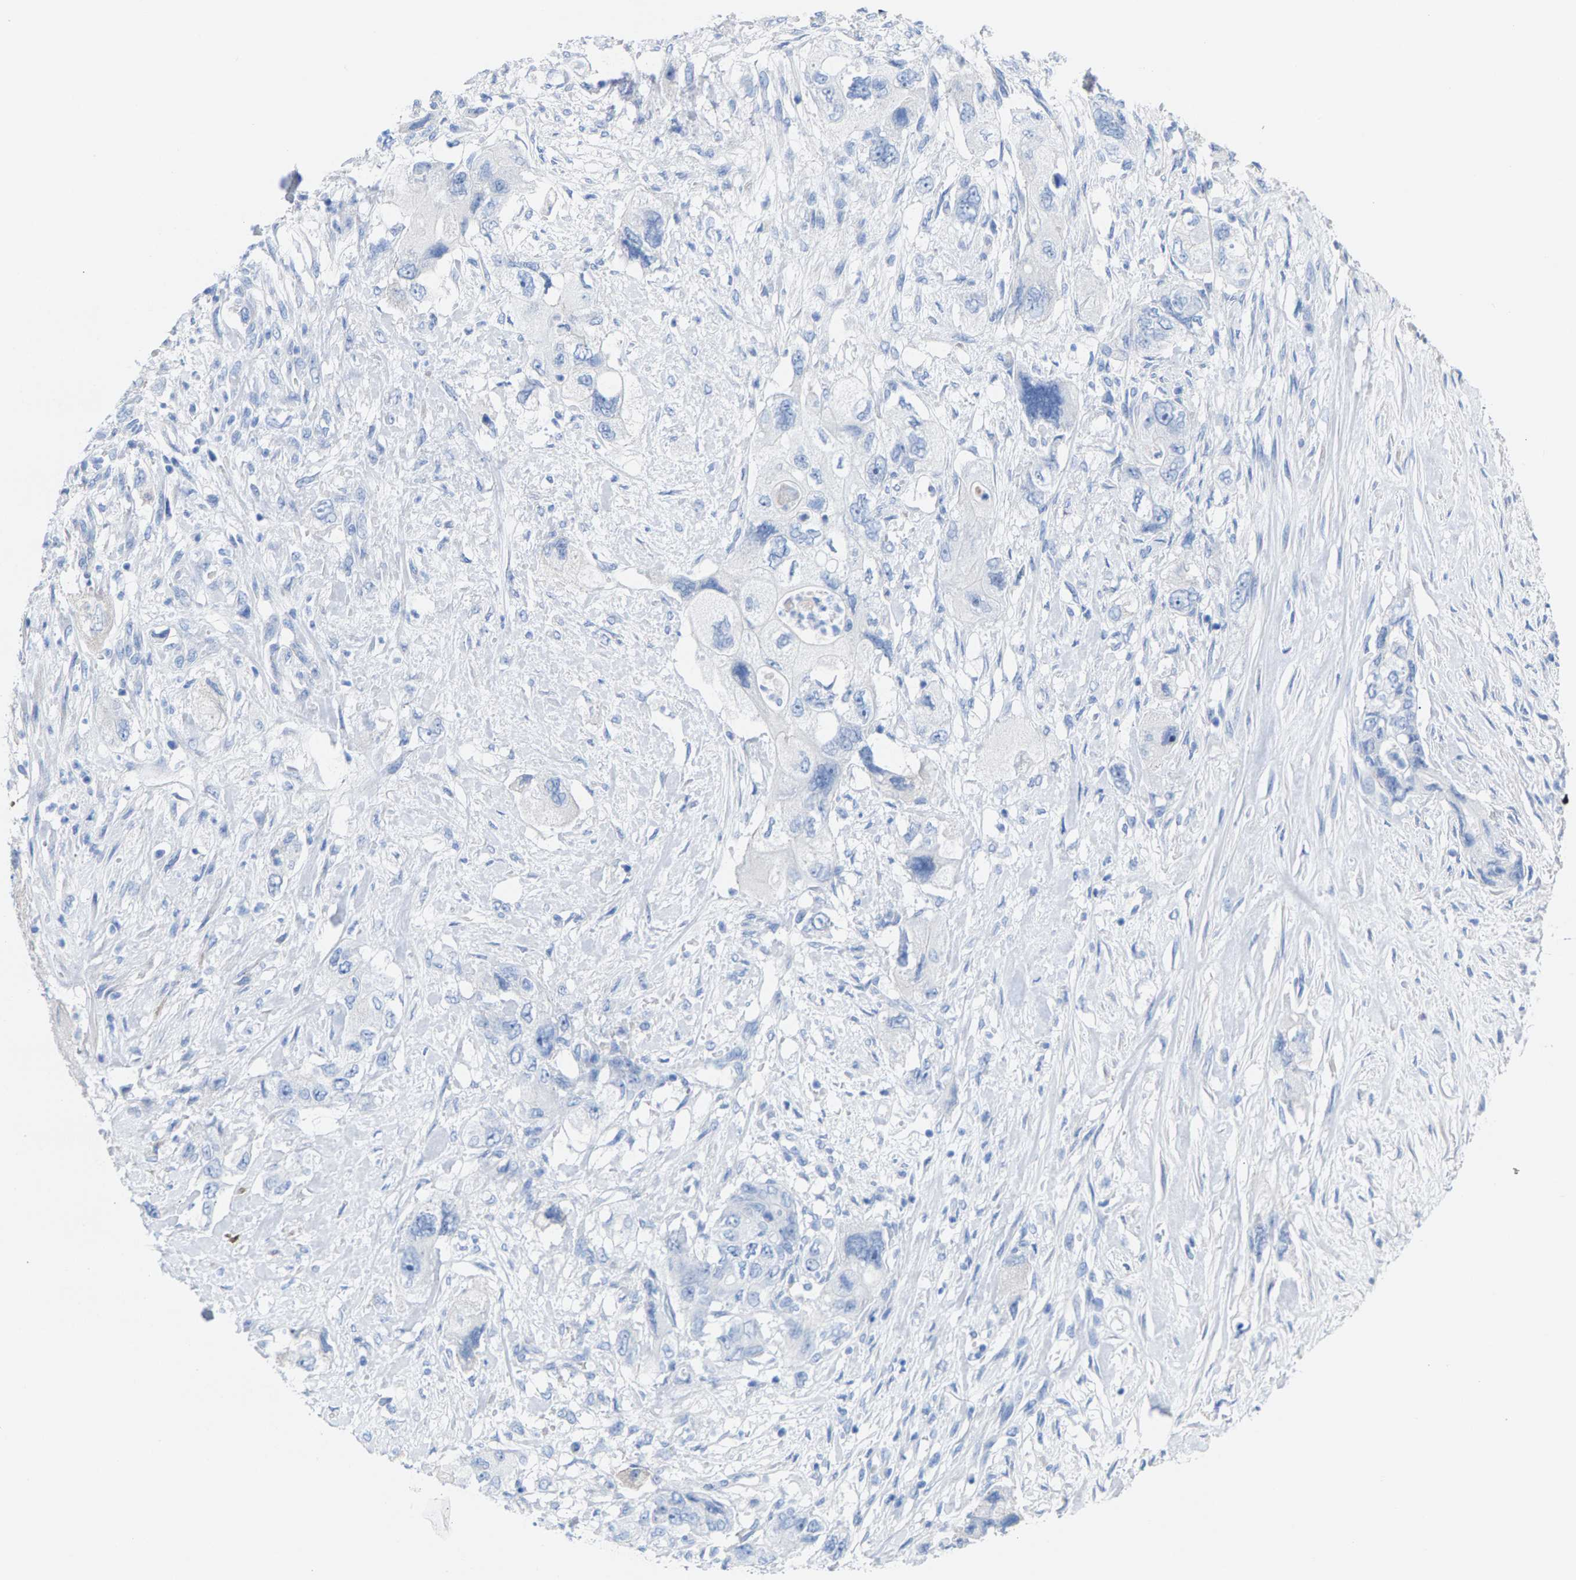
{"staining": {"intensity": "negative", "quantity": "none", "location": "none"}, "tissue": "pancreatic cancer", "cell_type": "Tumor cells", "image_type": "cancer", "snomed": [{"axis": "morphology", "description": "Adenocarcinoma, NOS"}, {"axis": "topography", "description": "Pancreas"}], "caption": "The histopathology image demonstrates no significant staining in tumor cells of adenocarcinoma (pancreatic).", "gene": "CPA1", "patient": {"sex": "female", "age": 73}}